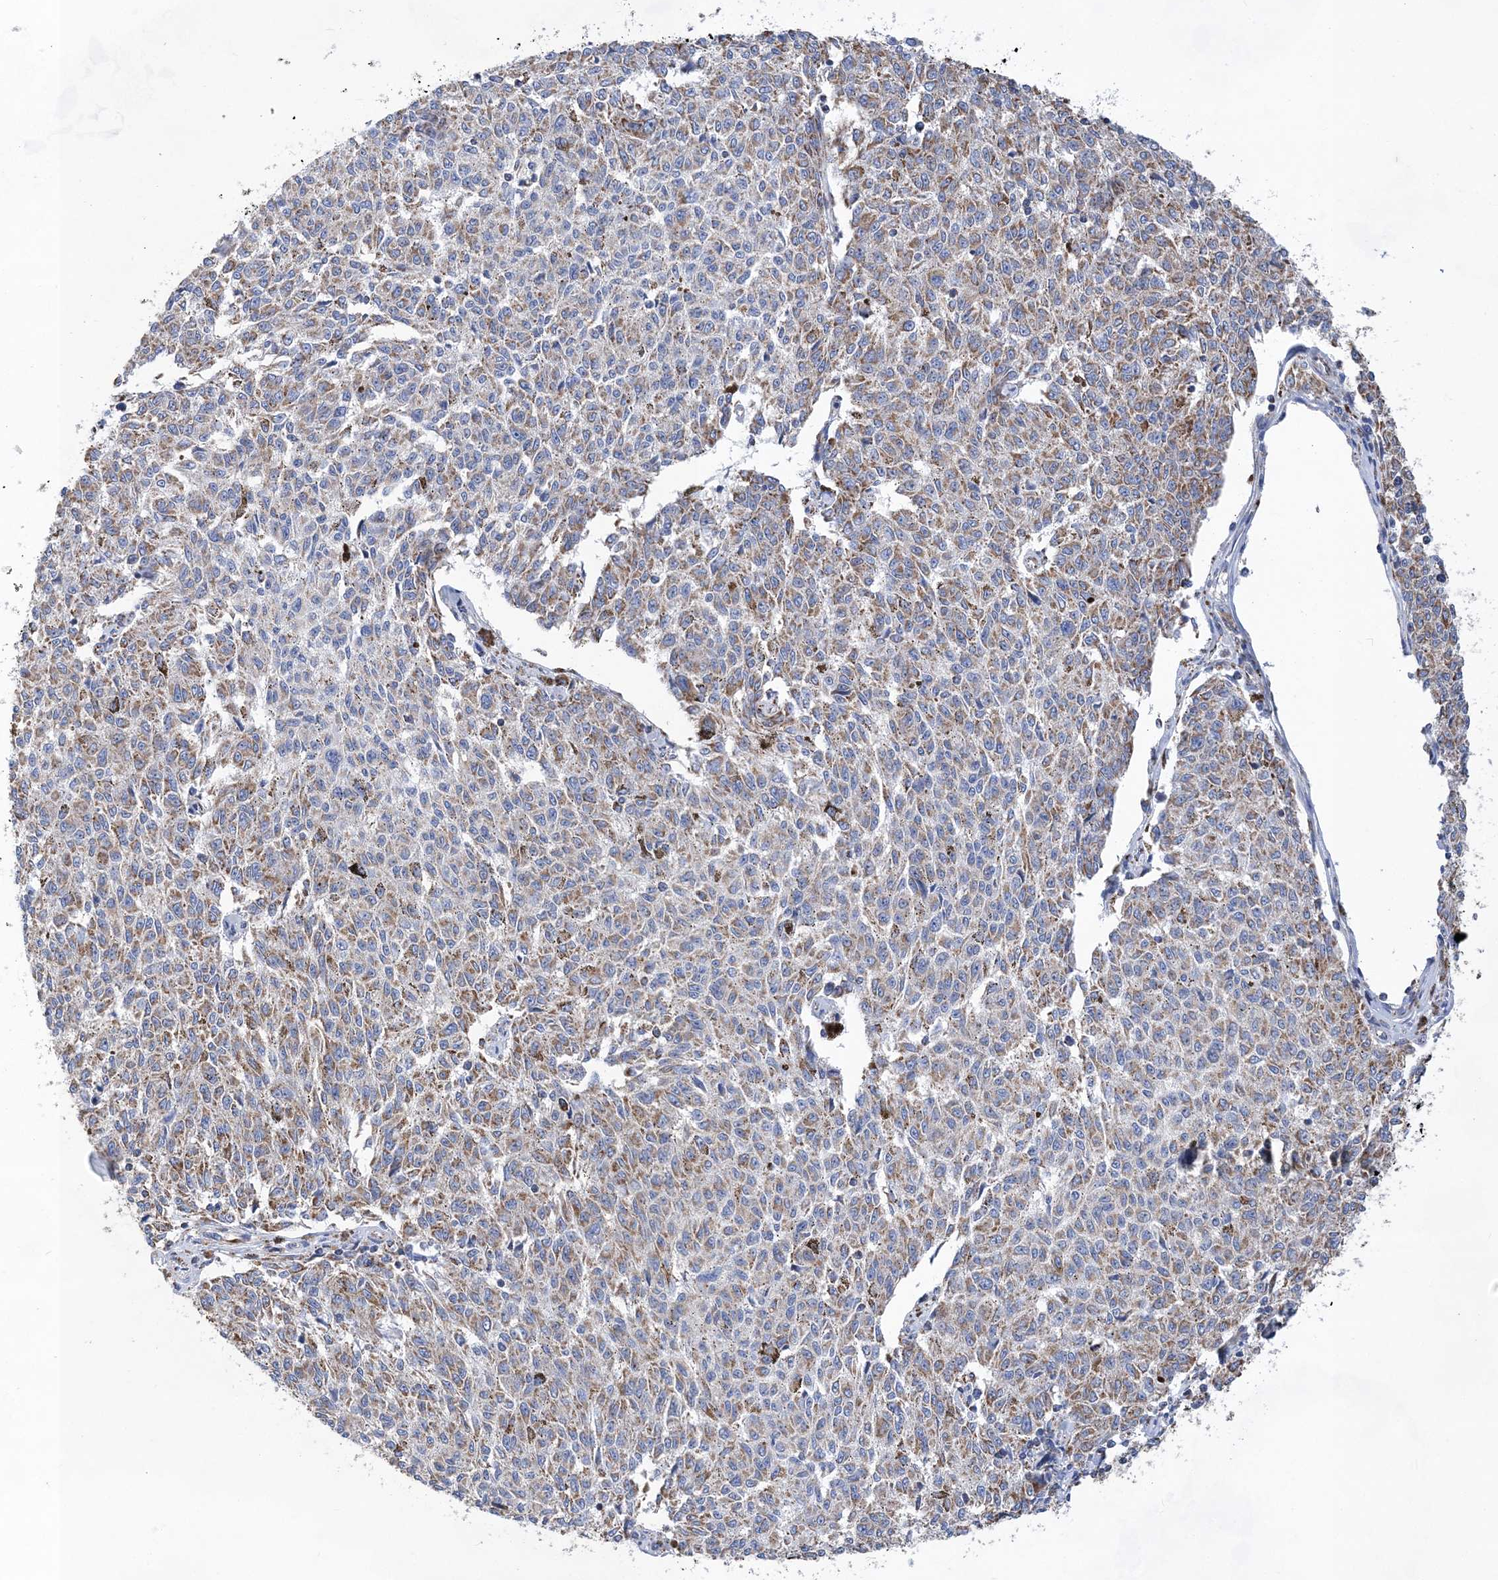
{"staining": {"intensity": "moderate", "quantity": "25%-75%", "location": "cytoplasmic/membranous"}, "tissue": "melanoma", "cell_type": "Tumor cells", "image_type": "cancer", "snomed": [{"axis": "morphology", "description": "Malignant melanoma, NOS"}, {"axis": "topography", "description": "Skin"}], "caption": "High-magnification brightfield microscopy of malignant melanoma stained with DAB (3,3'-diaminobenzidine) (brown) and counterstained with hematoxylin (blue). tumor cells exhibit moderate cytoplasmic/membranous expression is appreciated in approximately25%-75% of cells.", "gene": "ACOT9", "patient": {"sex": "female", "age": 72}}